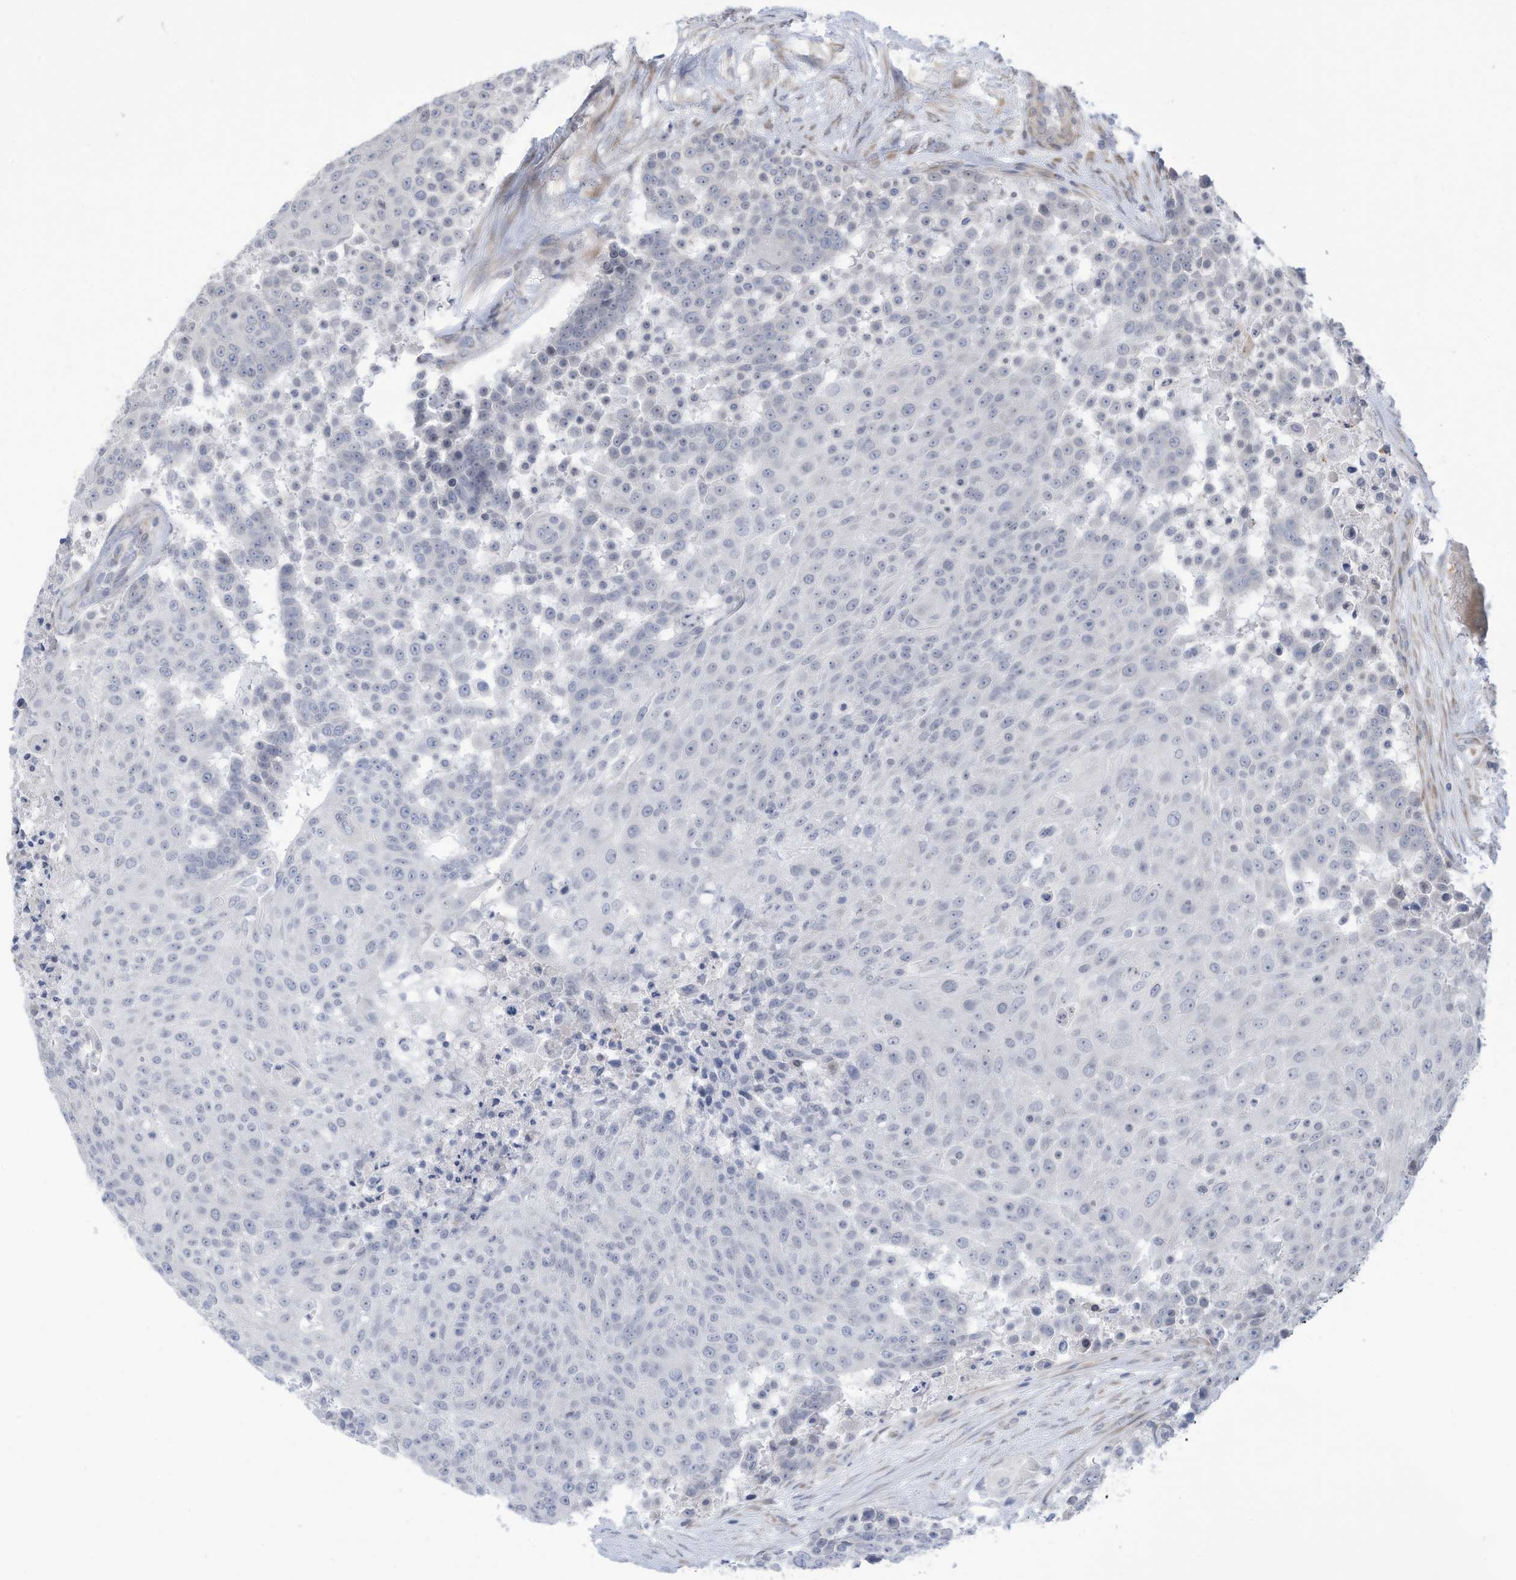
{"staining": {"intensity": "negative", "quantity": "none", "location": "none"}, "tissue": "urothelial cancer", "cell_type": "Tumor cells", "image_type": "cancer", "snomed": [{"axis": "morphology", "description": "Urothelial carcinoma, High grade"}, {"axis": "topography", "description": "Urinary bladder"}], "caption": "The image reveals no staining of tumor cells in urothelial cancer. (IHC, brightfield microscopy, high magnification).", "gene": "ZNF292", "patient": {"sex": "female", "age": 63}}